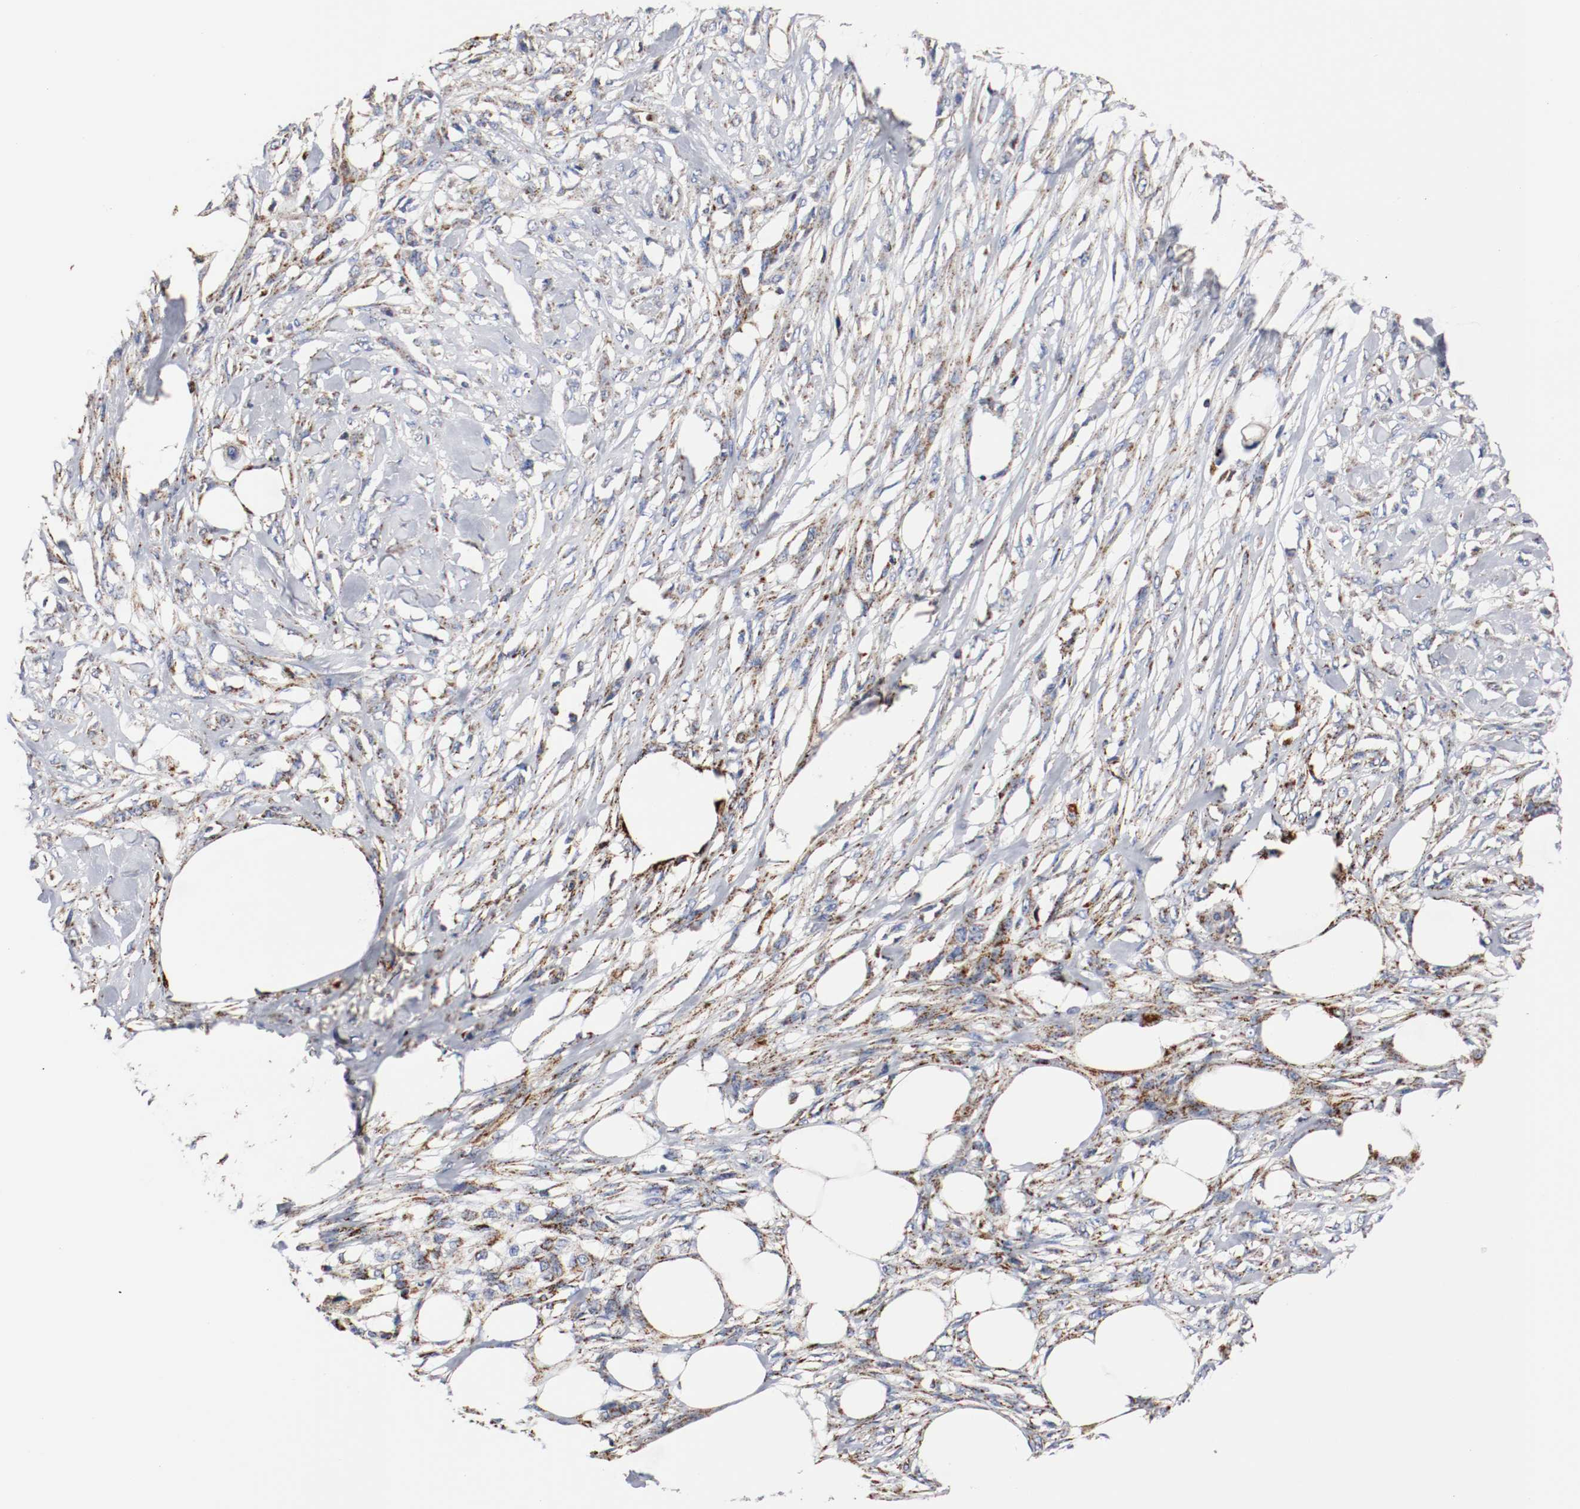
{"staining": {"intensity": "strong", "quantity": "25%-75%", "location": "cytoplasmic/membranous"}, "tissue": "skin cancer", "cell_type": "Tumor cells", "image_type": "cancer", "snomed": [{"axis": "morphology", "description": "Normal tissue, NOS"}, {"axis": "morphology", "description": "Squamous cell carcinoma, NOS"}, {"axis": "topography", "description": "Skin"}], "caption": "Strong cytoplasmic/membranous staining for a protein is present in approximately 25%-75% of tumor cells of skin cancer (squamous cell carcinoma) using immunohistochemistry.", "gene": "TUBD1", "patient": {"sex": "female", "age": 59}}